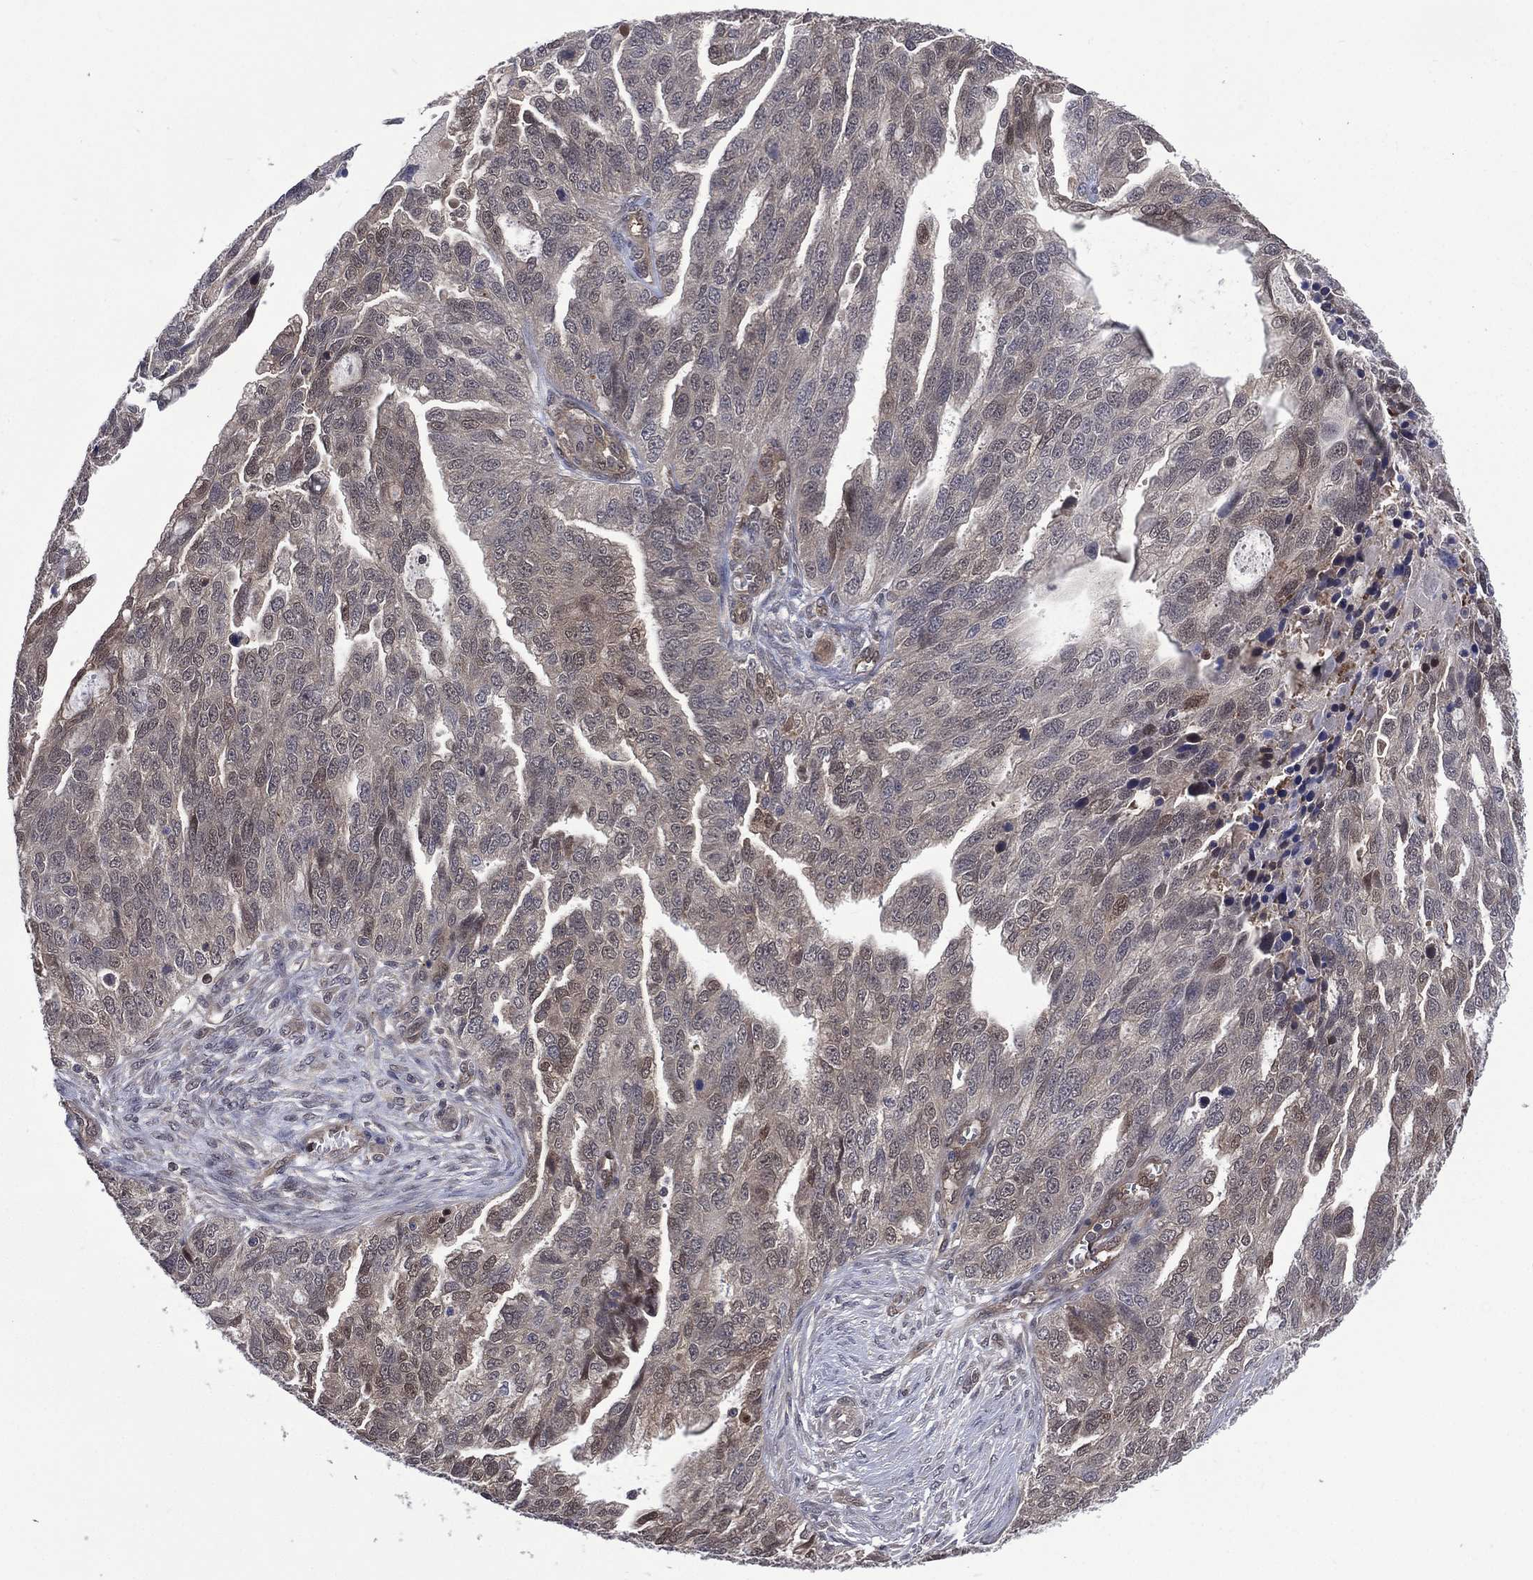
{"staining": {"intensity": "negative", "quantity": "none", "location": "none"}, "tissue": "ovarian cancer", "cell_type": "Tumor cells", "image_type": "cancer", "snomed": [{"axis": "morphology", "description": "Cystadenocarcinoma, serous, NOS"}, {"axis": "topography", "description": "Ovary"}], "caption": "Human ovarian cancer (serous cystadenocarcinoma) stained for a protein using IHC reveals no staining in tumor cells.", "gene": "MTAP", "patient": {"sex": "female", "age": 51}}